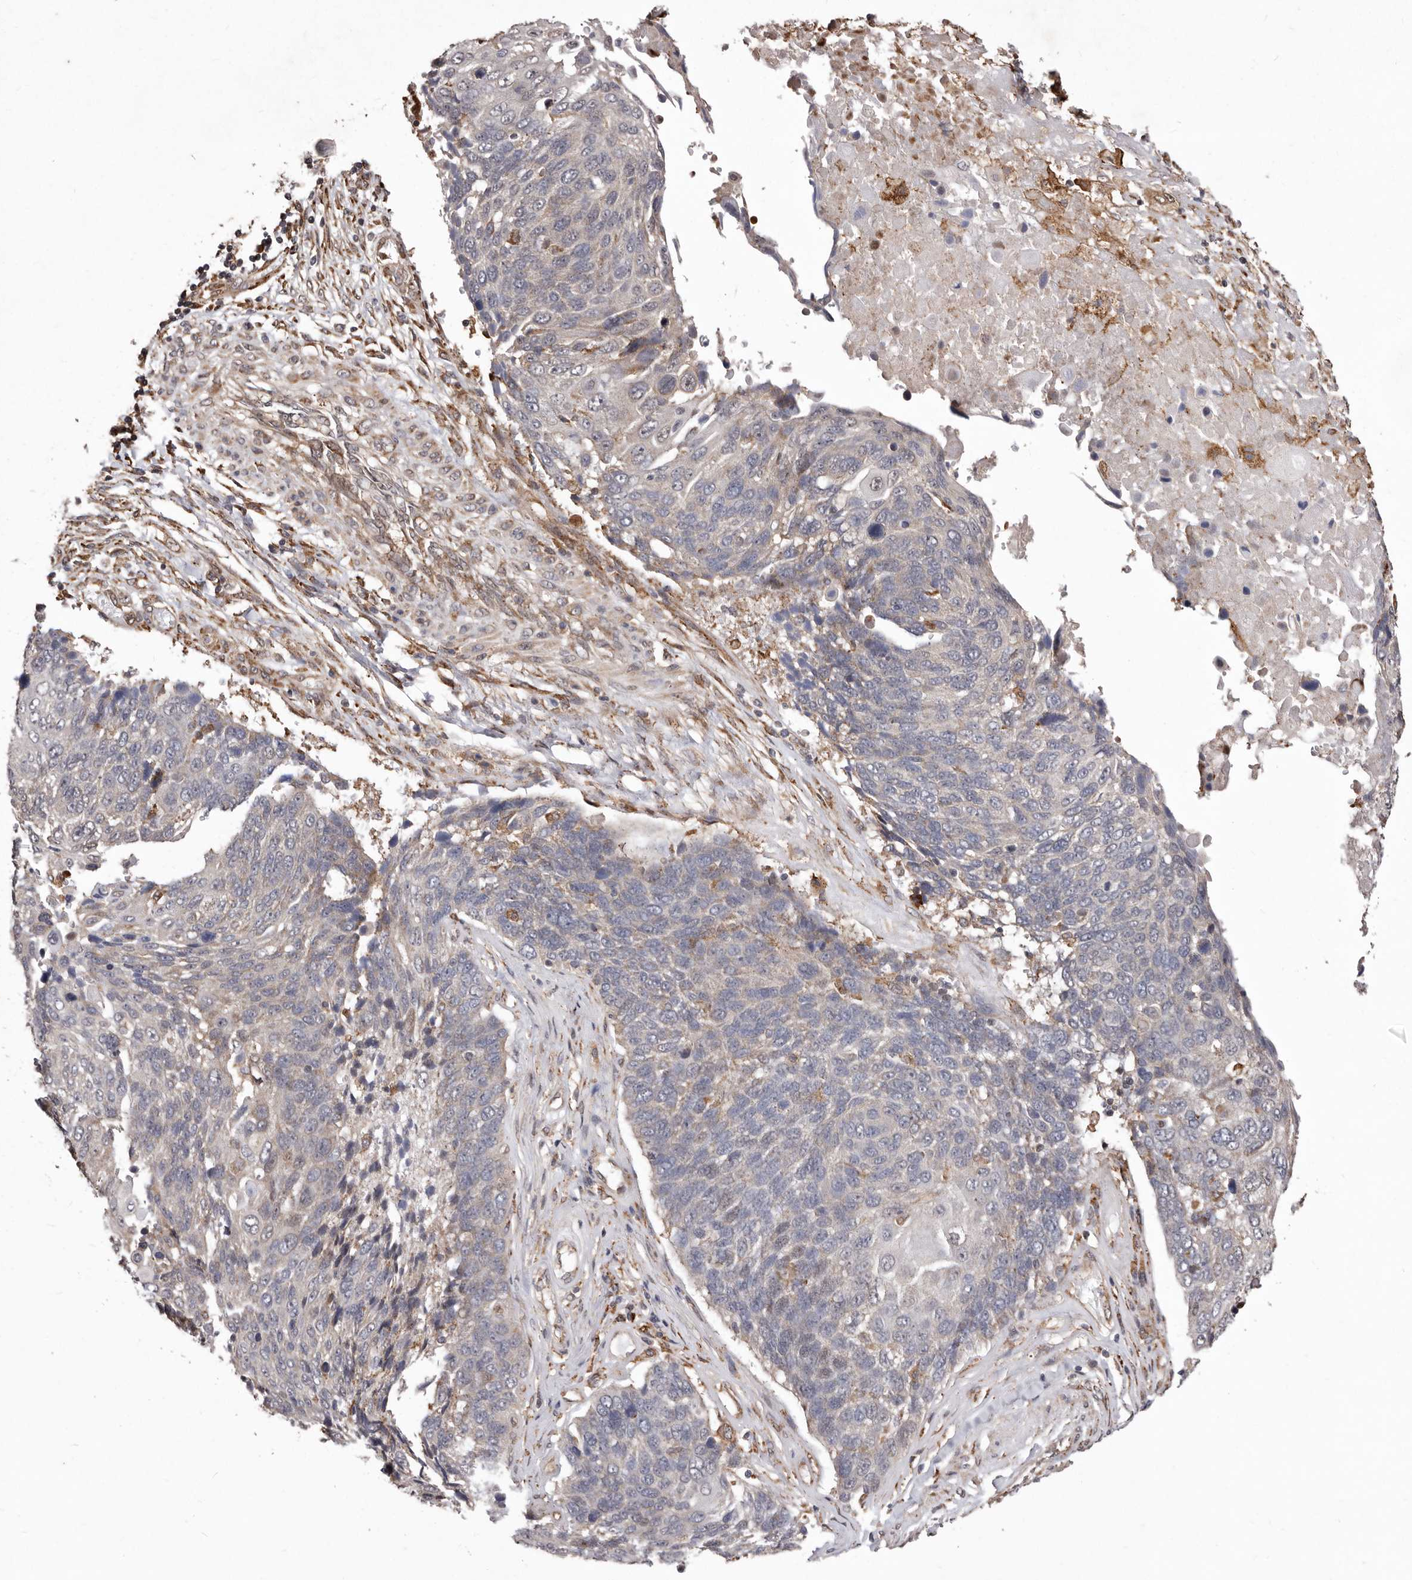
{"staining": {"intensity": "weak", "quantity": "<25%", "location": "cytoplasmic/membranous"}, "tissue": "lung cancer", "cell_type": "Tumor cells", "image_type": "cancer", "snomed": [{"axis": "morphology", "description": "Squamous cell carcinoma, NOS"}, {"axis": "topography", "description": "Lung"}], "caption": "This is an IHC photomicrograph of lung cancer (squamous cell carcinoma). There is no staining in tumor cells.", "gene": "RRM2B", "patient": {"sex": "male", "age": 66}}